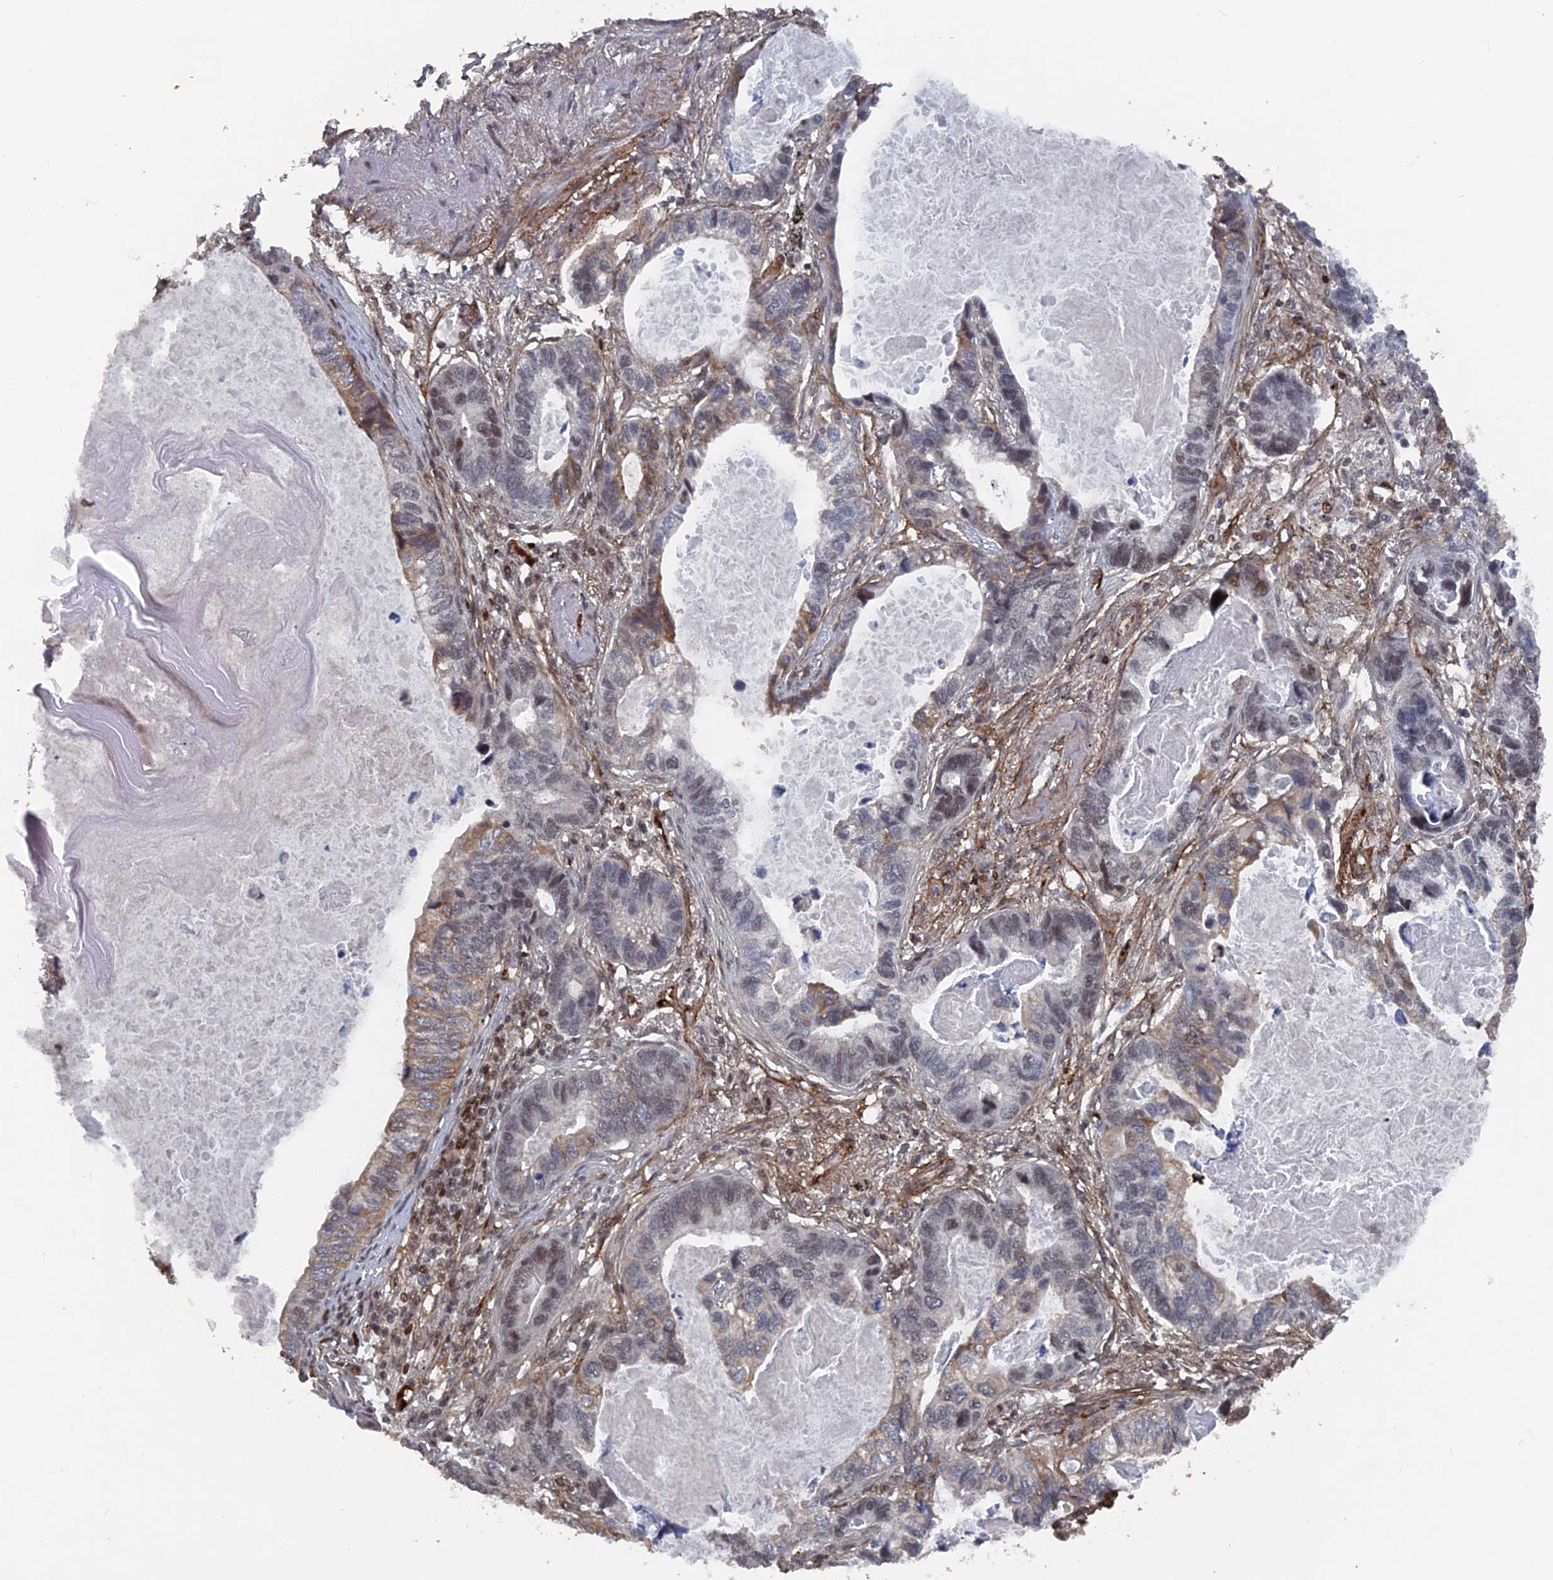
{"staining": {"intensity": "moderate", "quantity": "<25%", "location": "cytoplasmic/membranous,nuclear"}, "tissue": "lung cancer", "cell_type": "Tumor cells", "image_type": "cancer", "snomed": [{"axis": "morphology", "description": "Adenocarcinoma, NOS"}, {"axis": "topography", "description": "Lung"}], "caption": "Tumor cells show moderate cytoplasmic/membranous and nuclear staining in approximately <25% of cells in lung cancer (adenocarcinoma).", "gene": "SH3D21", "patient": {"sex": "male", "age": 67}}